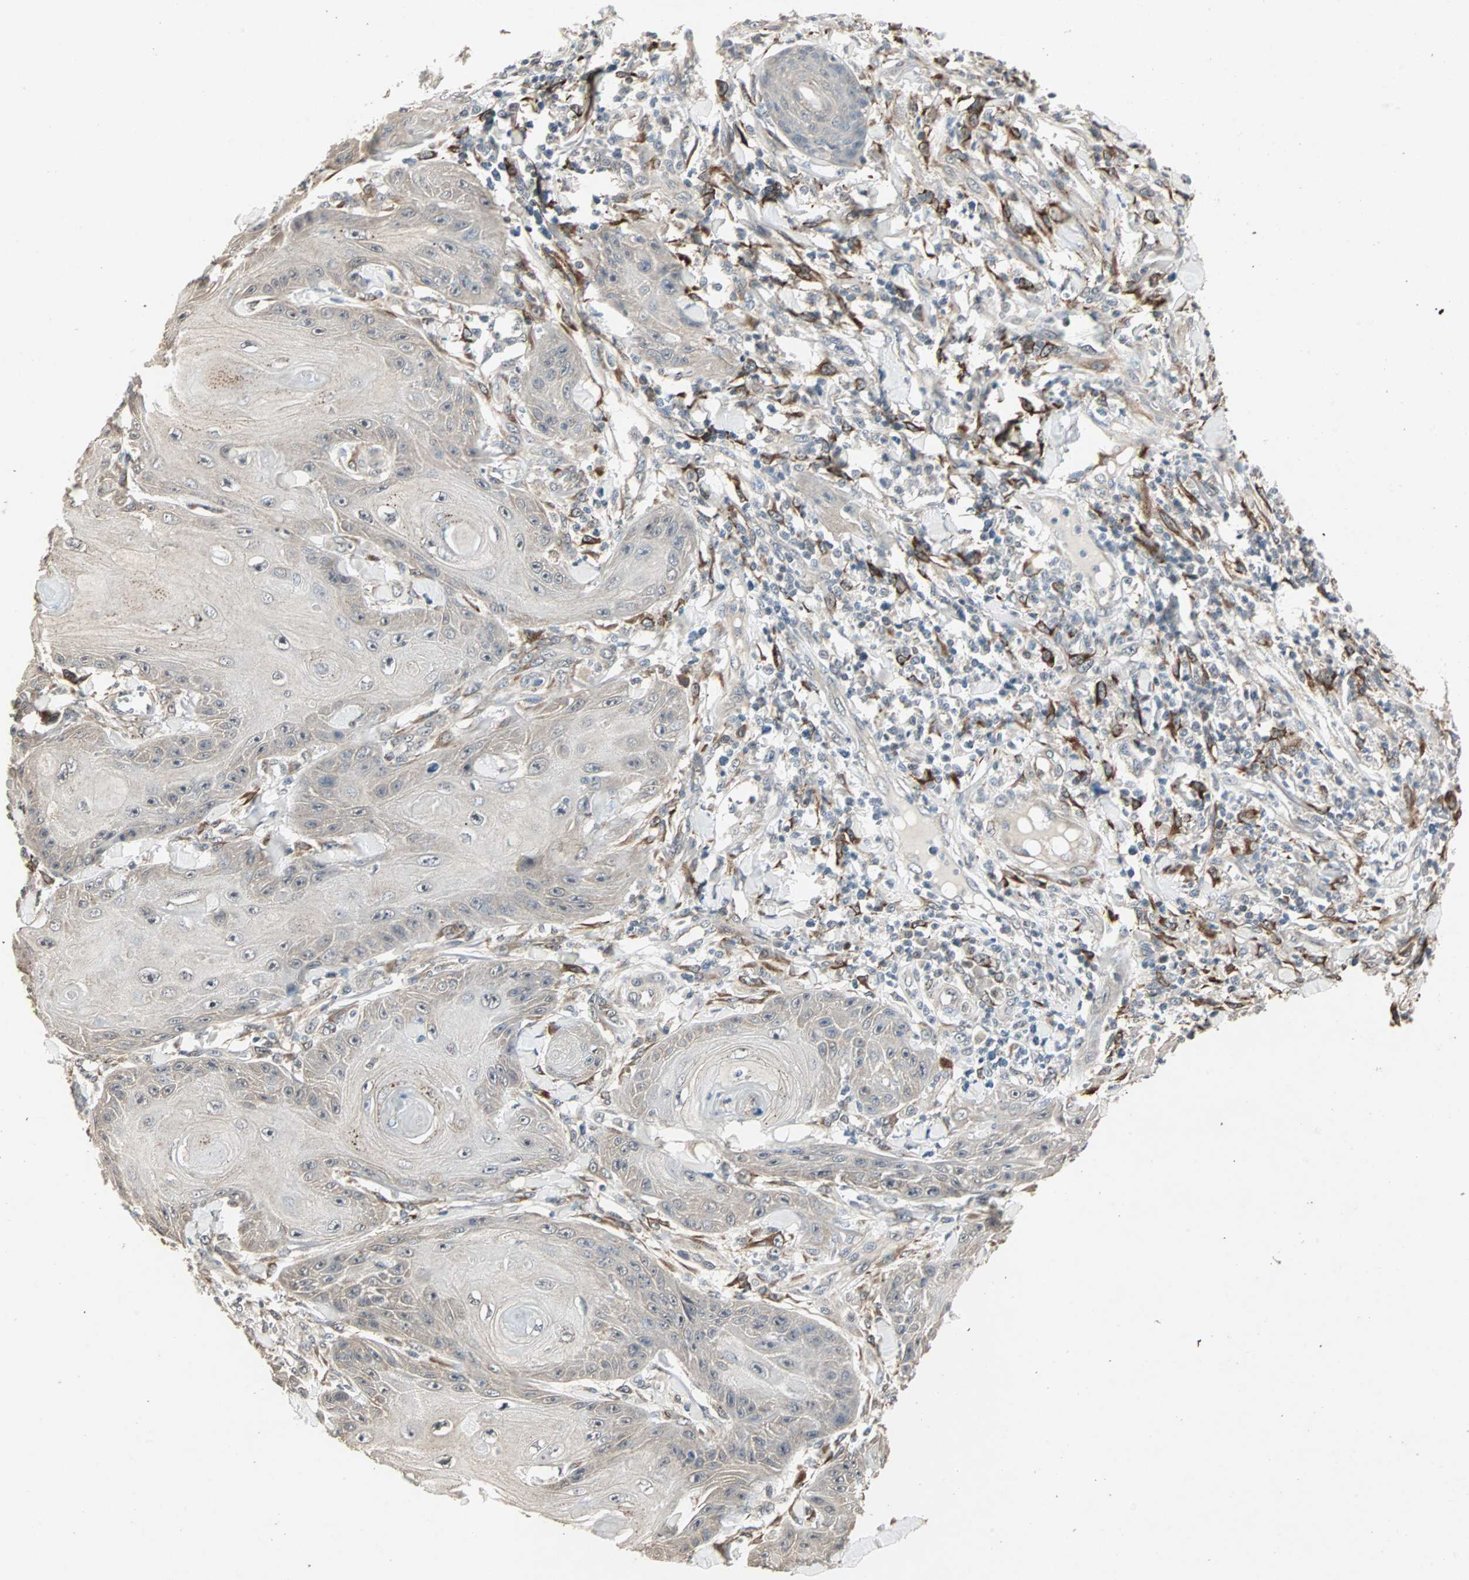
{"staining": {"intensity": "weak", "quantity": "<25%", "location": "cytoplasmic/membranous"}, "tissue": "skin cancer", "cell_type": "Tumor cells", "image_type": "cancer", "snomed": [{"axis": "morphology", "description": "Squamous cell carcinoma, NOS"}, {"axis": "topography", "description": "Skin"}], "caption": "Protein analysis of skin squamous cell carcinoma demonstrates no significant positivity in tumor cells.", "gene": "TRPV4", "patient": {"sex": "female", "age": 78}}